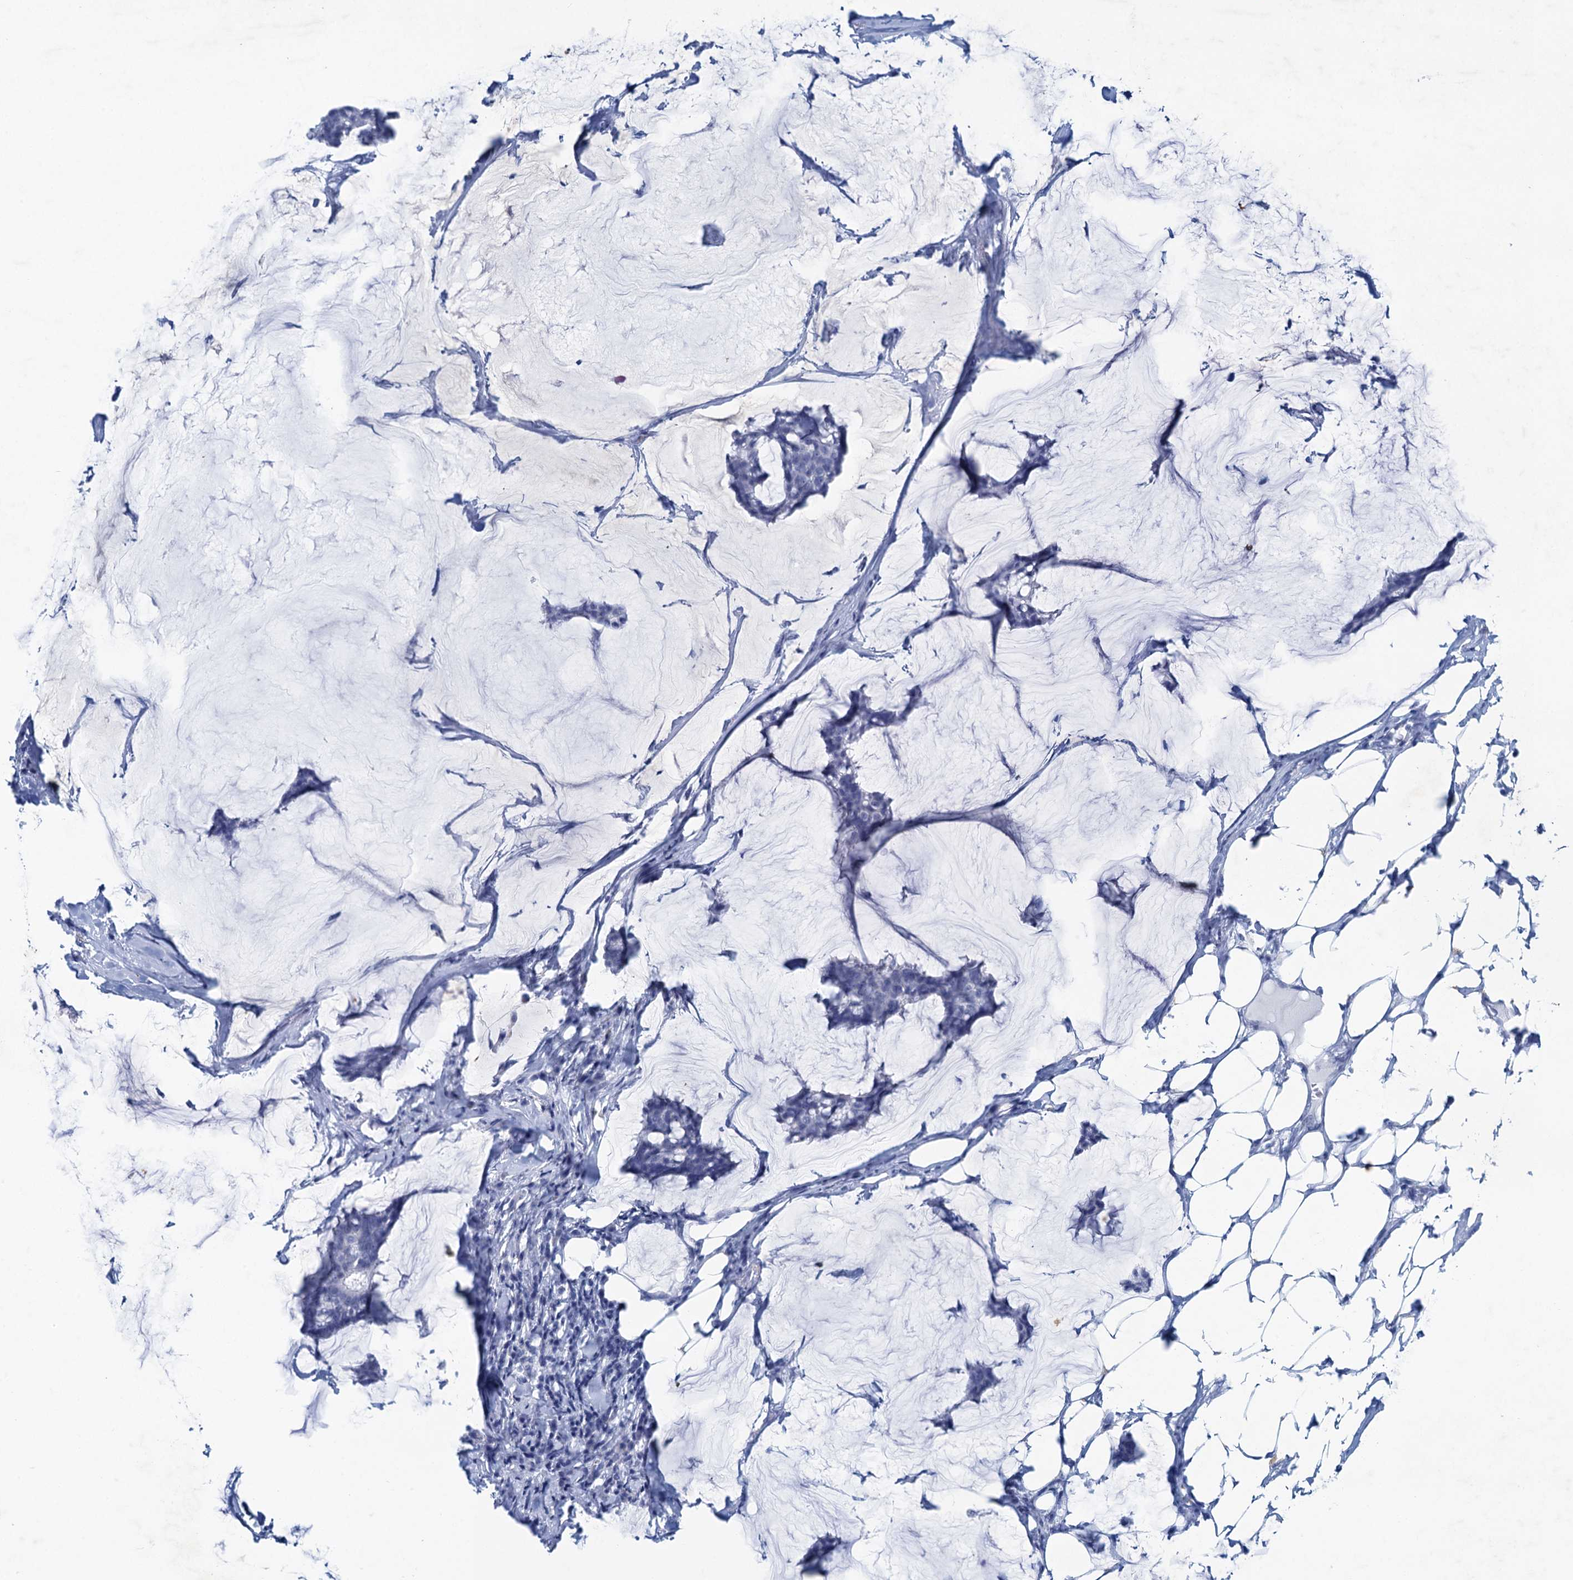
{"staining": {"intensity": "negative", "quantity": "none", "location": "none"}, "tissue": "breast cancer", "cell_type": "Tumor cells", "image_type": "cancer", "snomed": [{"axis": "morphology", "description": "Duct carcinoma"}, {"axis": "topography", "description": "Breast"}], "caption": "This is an immunohistochemistry (IHC) histopathology image of human breast cancer (intraductal carcinoma). There is no expression in tumor cells.", "gene": "HAPSTR1", "patient": {"sex": "female", "age": 93}}